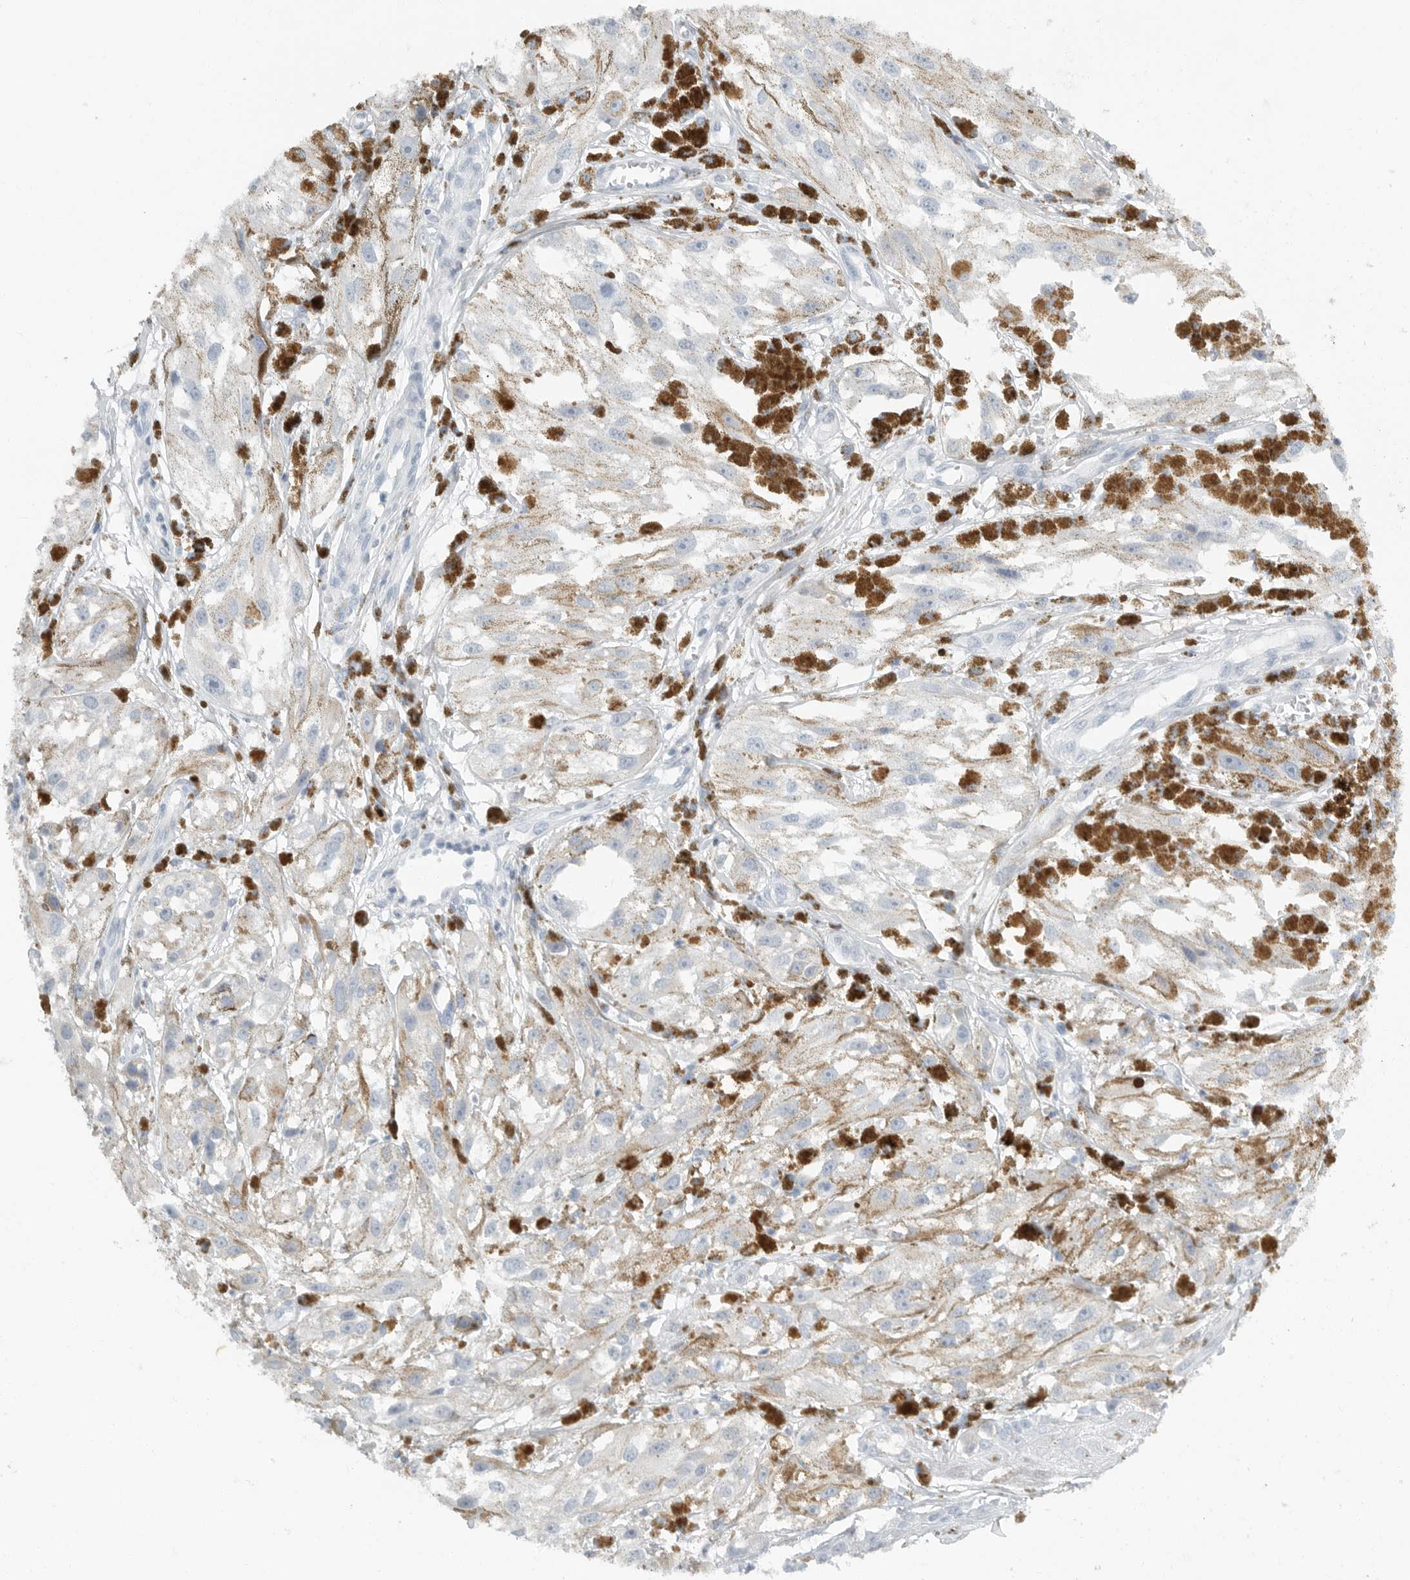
{"staining": {"intensity": "negative", "quantity": "none", "location": "none"}, "tissue": "melanoma", "cell_type": "Tumor cells", "image_type": "cancer", "snomed": [{"axis": "morphology", "description": "Malignant melanoma, NOS"}, {"axis": "topography", "description": "Skin"}], "caption": "There is no significant expression in tumor cells of melanoma.", "gene": "PAM", "patient": {"sex": "male", "age": 88}}